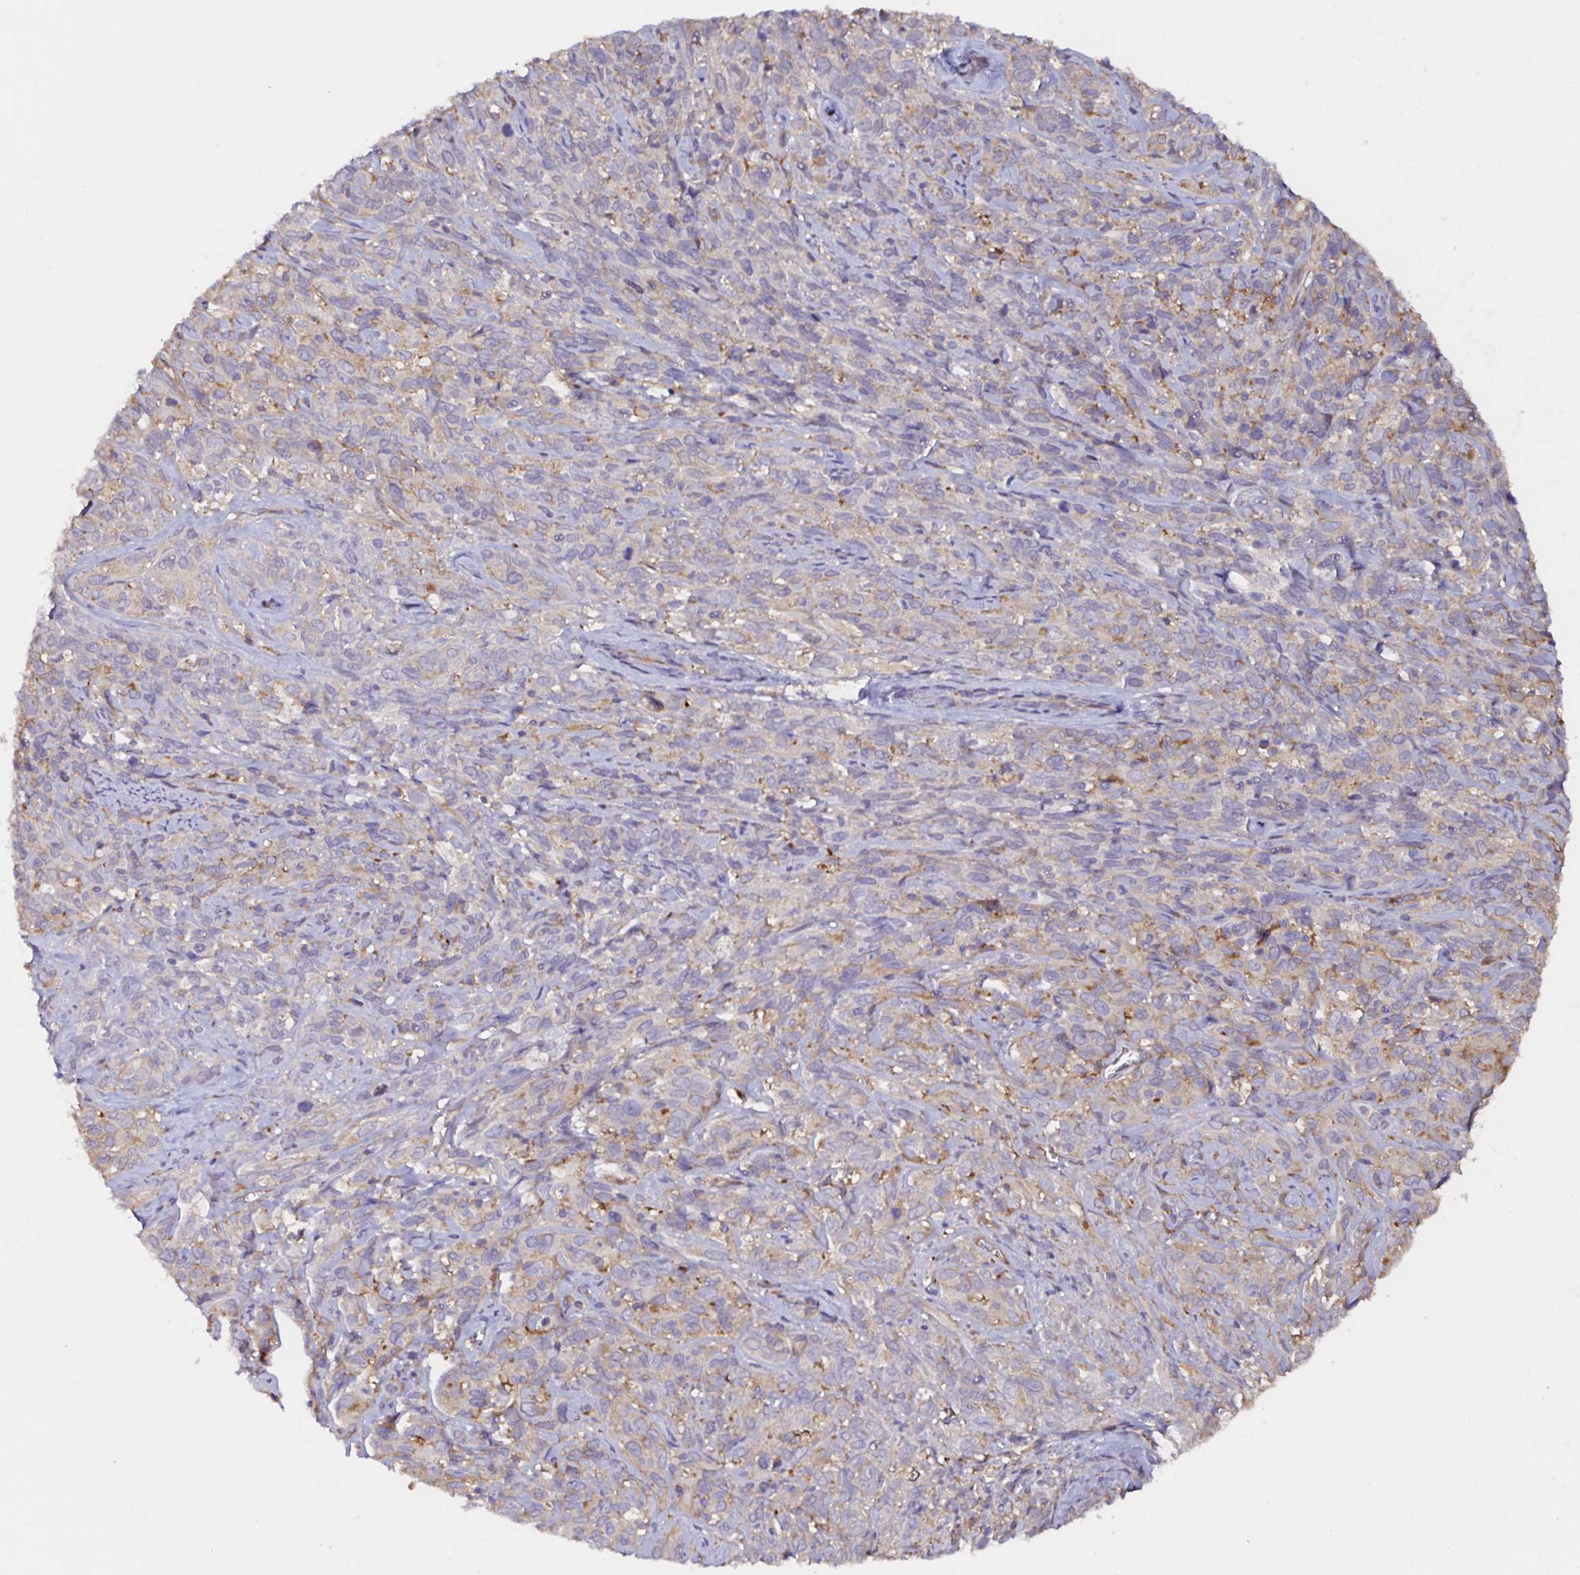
{"staining": {"intensity": "weak", "quantity": "25%-75%", "location": "cytoplasmic/membranous"}, "tissue": "cervical cancer", "cell_type": "Tumor cells", "image_type": "cancer", "snomed": [{"axis": "morphology", "description": "Normal tissue, NOS"}, {"axis": "morphology", "description": "Squamous cell carcinoma, NOS"}, {"axis": "topography", "description": "Cervix"}], "caption": "High-magnification brightfield microscopy of squamous cell carcinoma (cervical) stained with DAB (3,3'-diaminobenzidine) (brown) and counterstained with hematoxylin (blue). tumor cells exhibit weak cytoplasmic/membranous expression is identified in about25%-75% of cells. (DAB (3,3'-diaminobenzidine) = brown stain, brightfield microscopy at high magnification).", "gene": "RSRP1", "patient": {"sex": "female", "age": 51}}